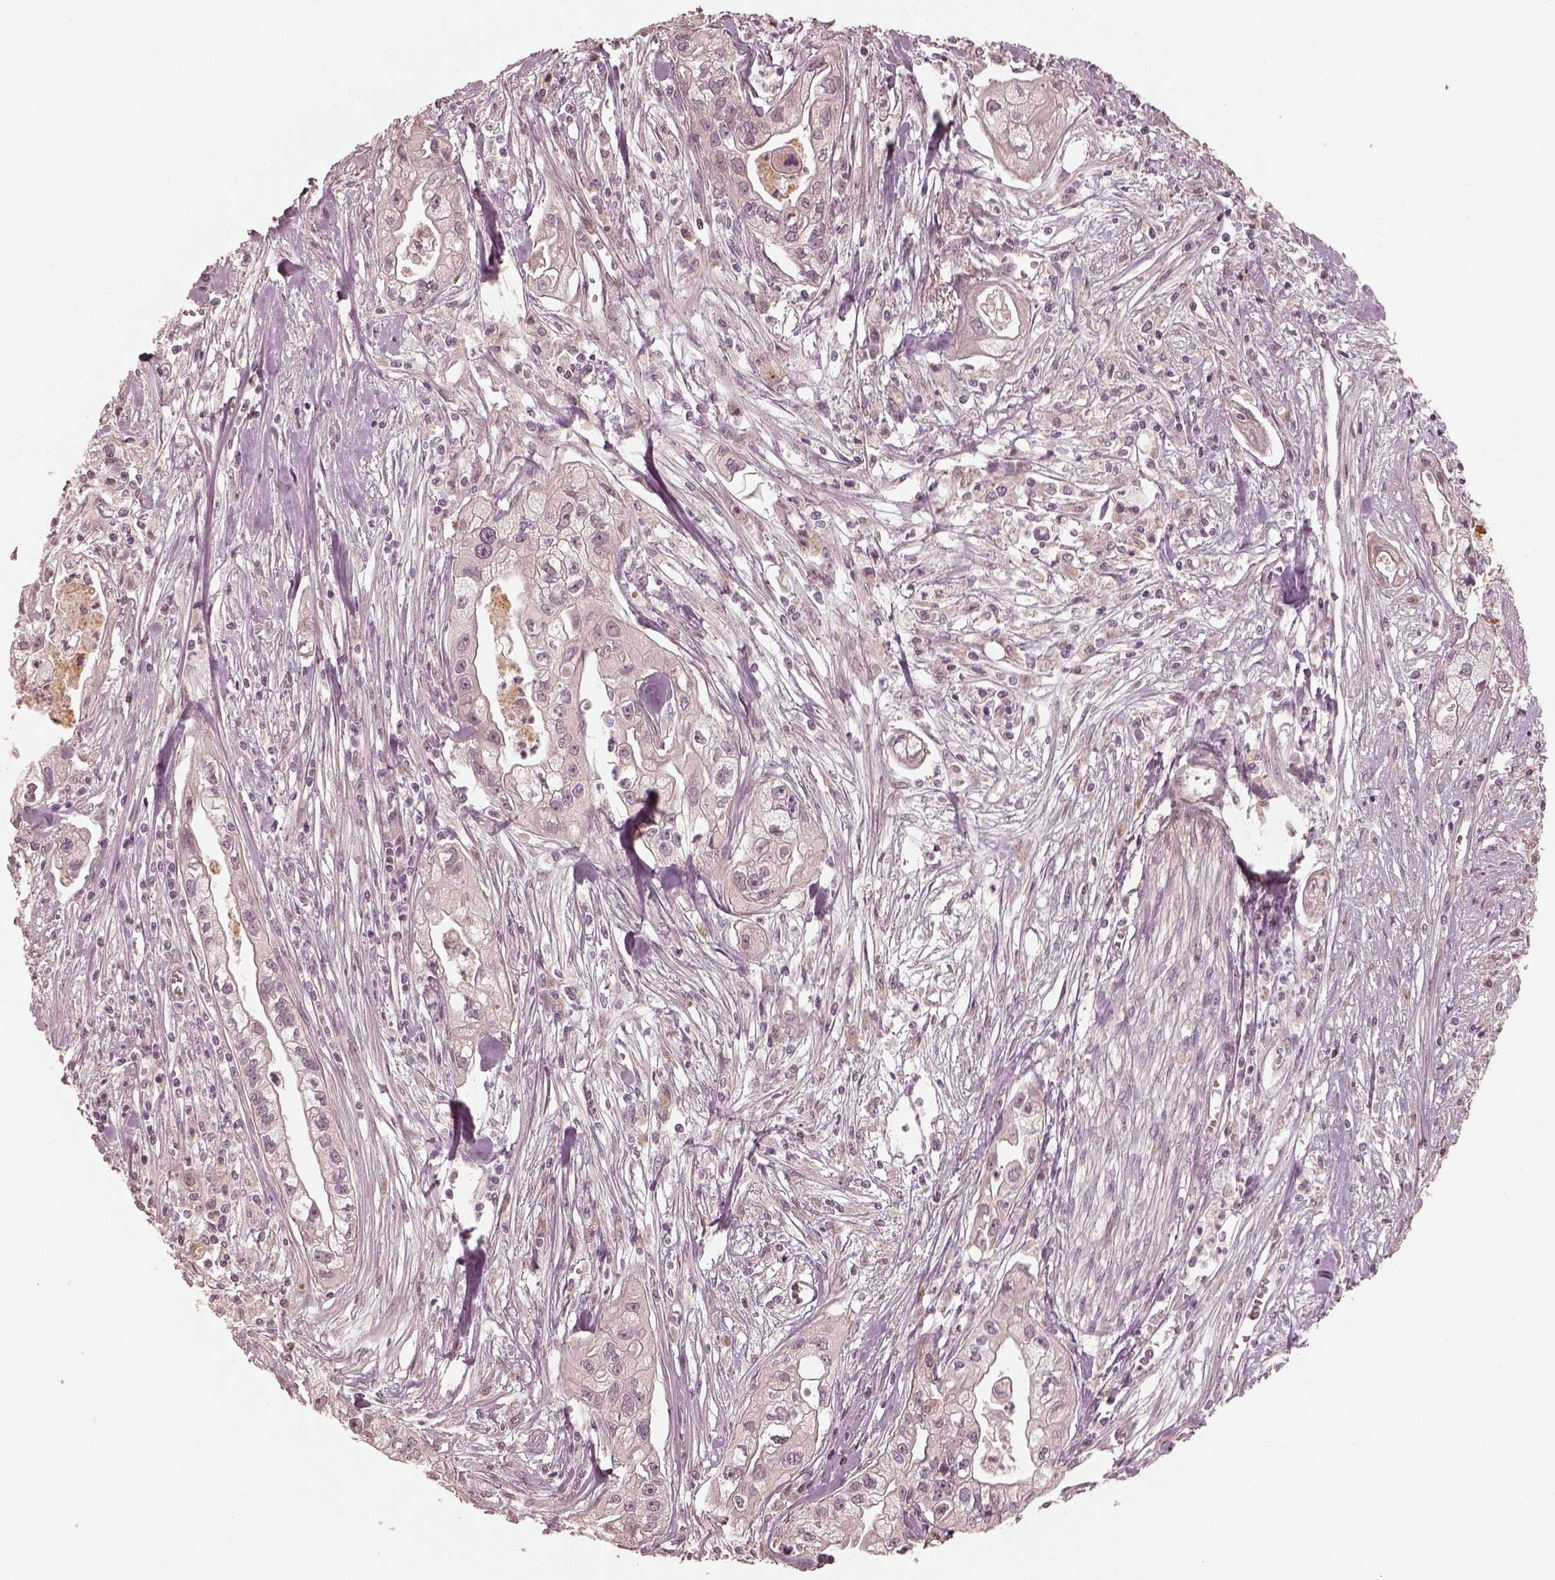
{"staining": {"intensity": "negative", "quantity": "none", "location": "none"}, "tissue": "pancreatic cancer", "cell_type": "Tumor cells", "image_type": "cancer", "snomed": [{"axis": "morphology", "description": "Adenocarcinoma, NOS"}, {"axis": "topography", "description": "Pancreas"}], "caption": "Pancreatic cancer stained for a protein using immunohistochemistry reveals no expression tumor cells.", "gene": "SLC25A46", "patient": {"sex": "male", "age": 70}}